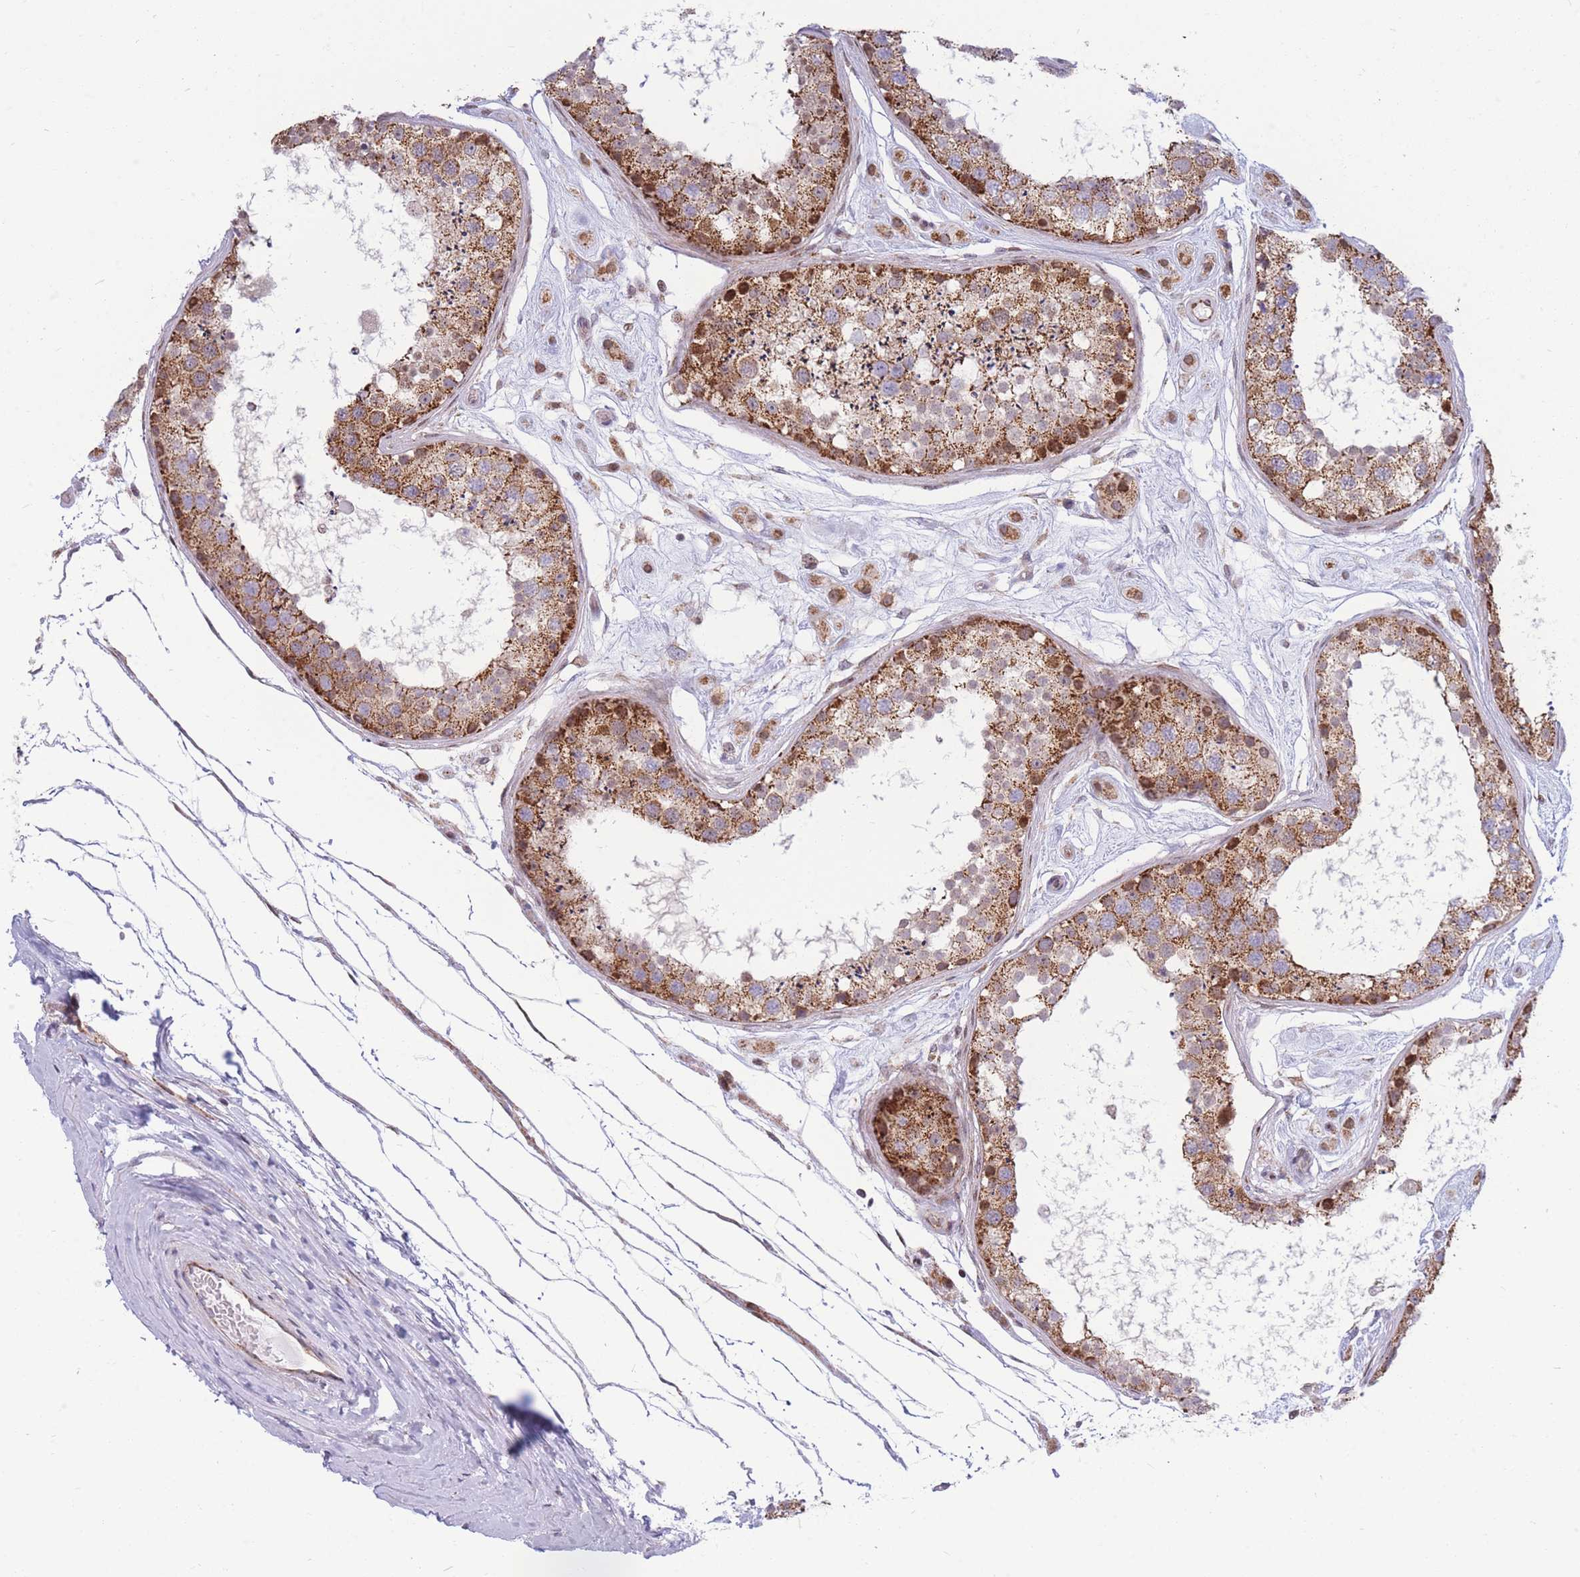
{"staining": {"intensity": "moderate", "quantity": ">75%", "location": "cytoplasmic/membranous"}, "tissue": "testis", "cell_type": "Cells in seminiferous ducts", "image_type": "normal", "snomed": [{"axis": "morphology", "description": "Normal tissue, NOS"}, {"axis": "topography", "description": "Testis"}], "caption": "Immunohistochemistry (IHC) of unremarkable testis exhibits medium levels of moderate cytoplasmic/membranous positivity in about >75% of cells in seminiferous ducts. (DAB IHC, brown staining for protein, blue staining for nuclei).", "gene": "HSPE1", "patient": {"sex": "male", "age": 25}}